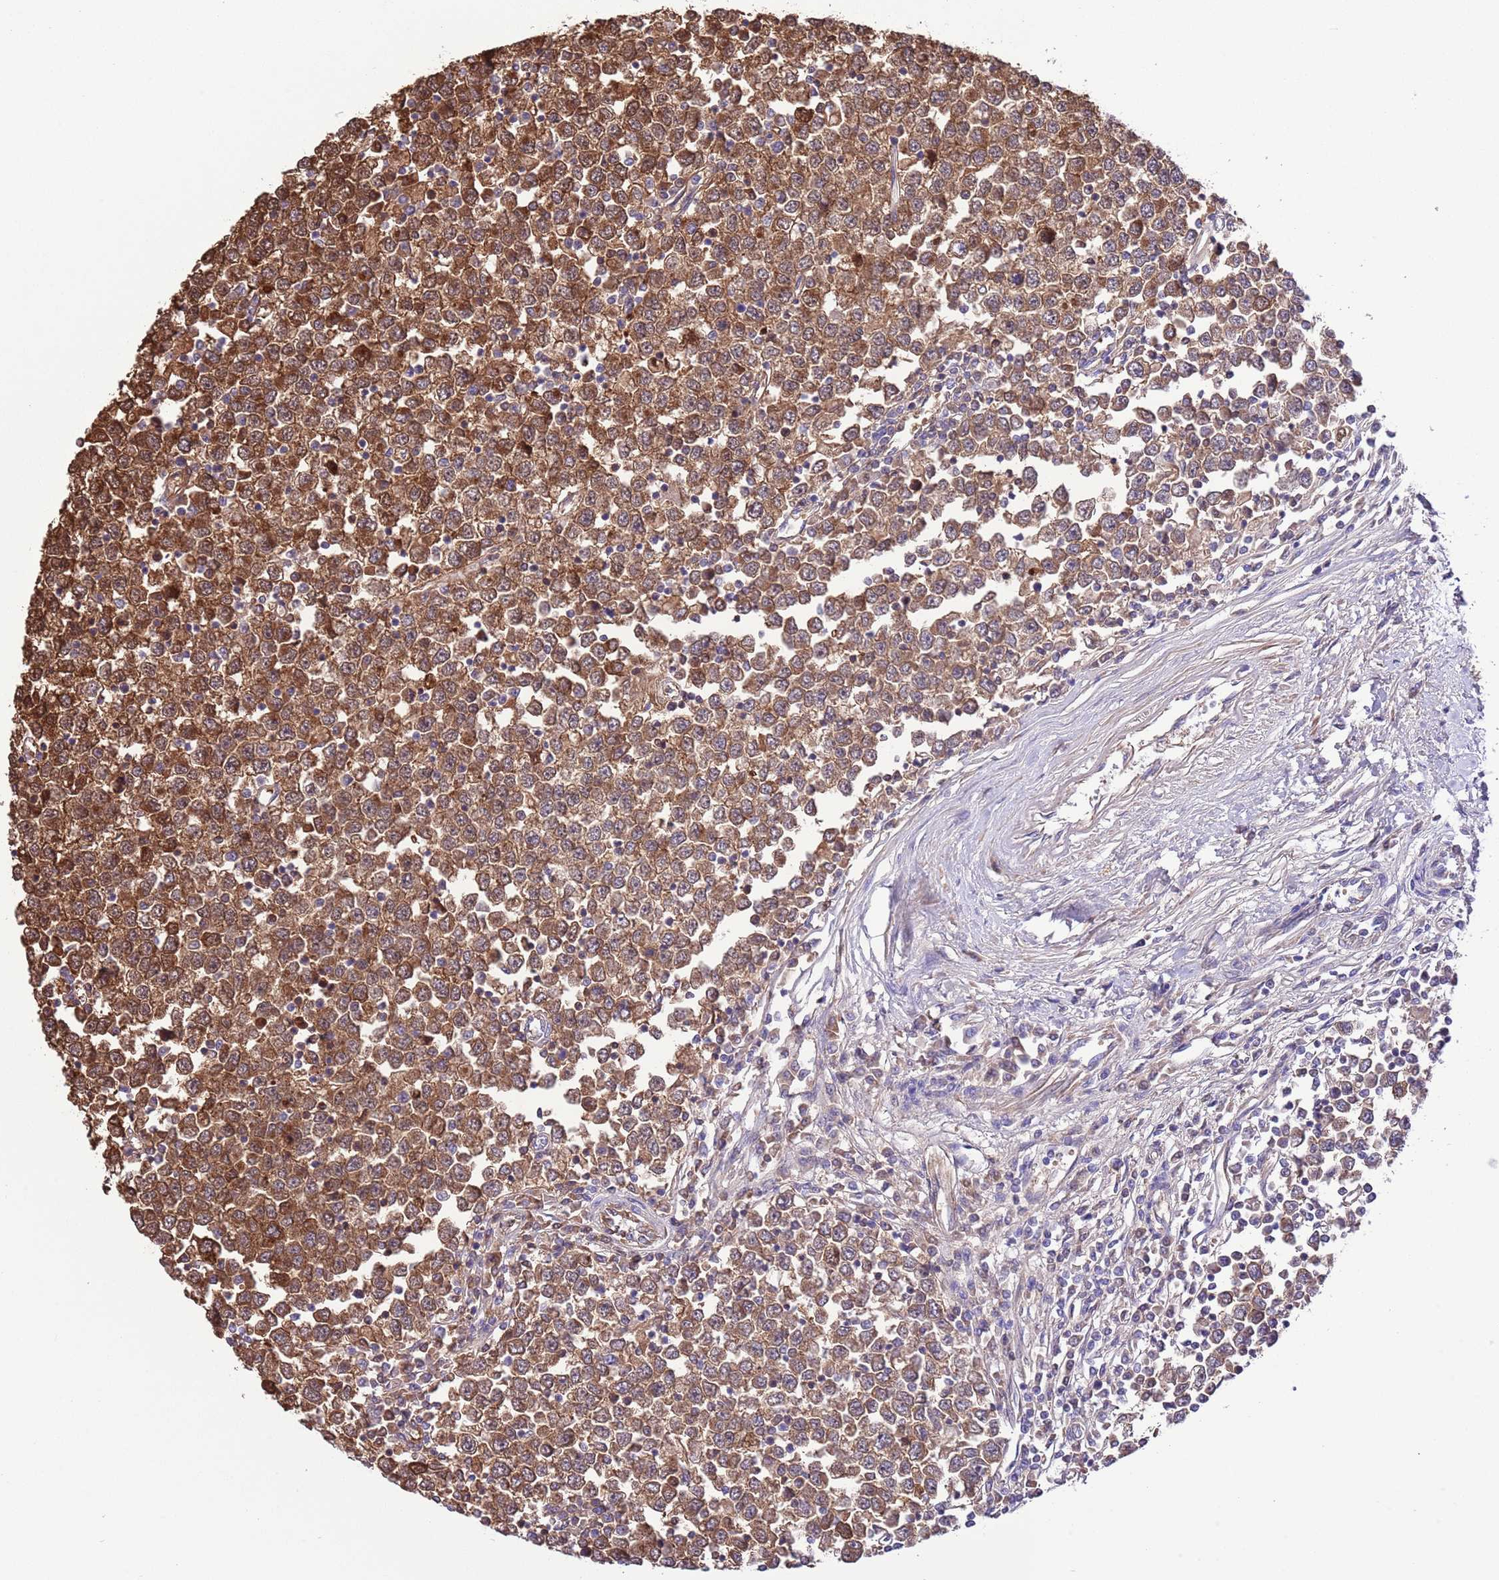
{"staining": {"intensity": "strong", "quantity": ">75%", "location": "cytoplasmic/membranous"}, "tissue": "testis cancer", "cell_type": "Tumor cells", "image_type": "cancer", "snomed": [{"axis": "morphology", "description": "Seminoma, NOS"}, {"axis": "topography", "description": "Testis"}], "caption": "Immunohistochemical staining of human testis cancer (seminoma) displays strong cytoplasmic/membranous protein expression in approximately >75% of tumor cells. Nuclei are stained in blue.", "gene": "PRR32", "patient": {"sex": "male", "age": 65}}